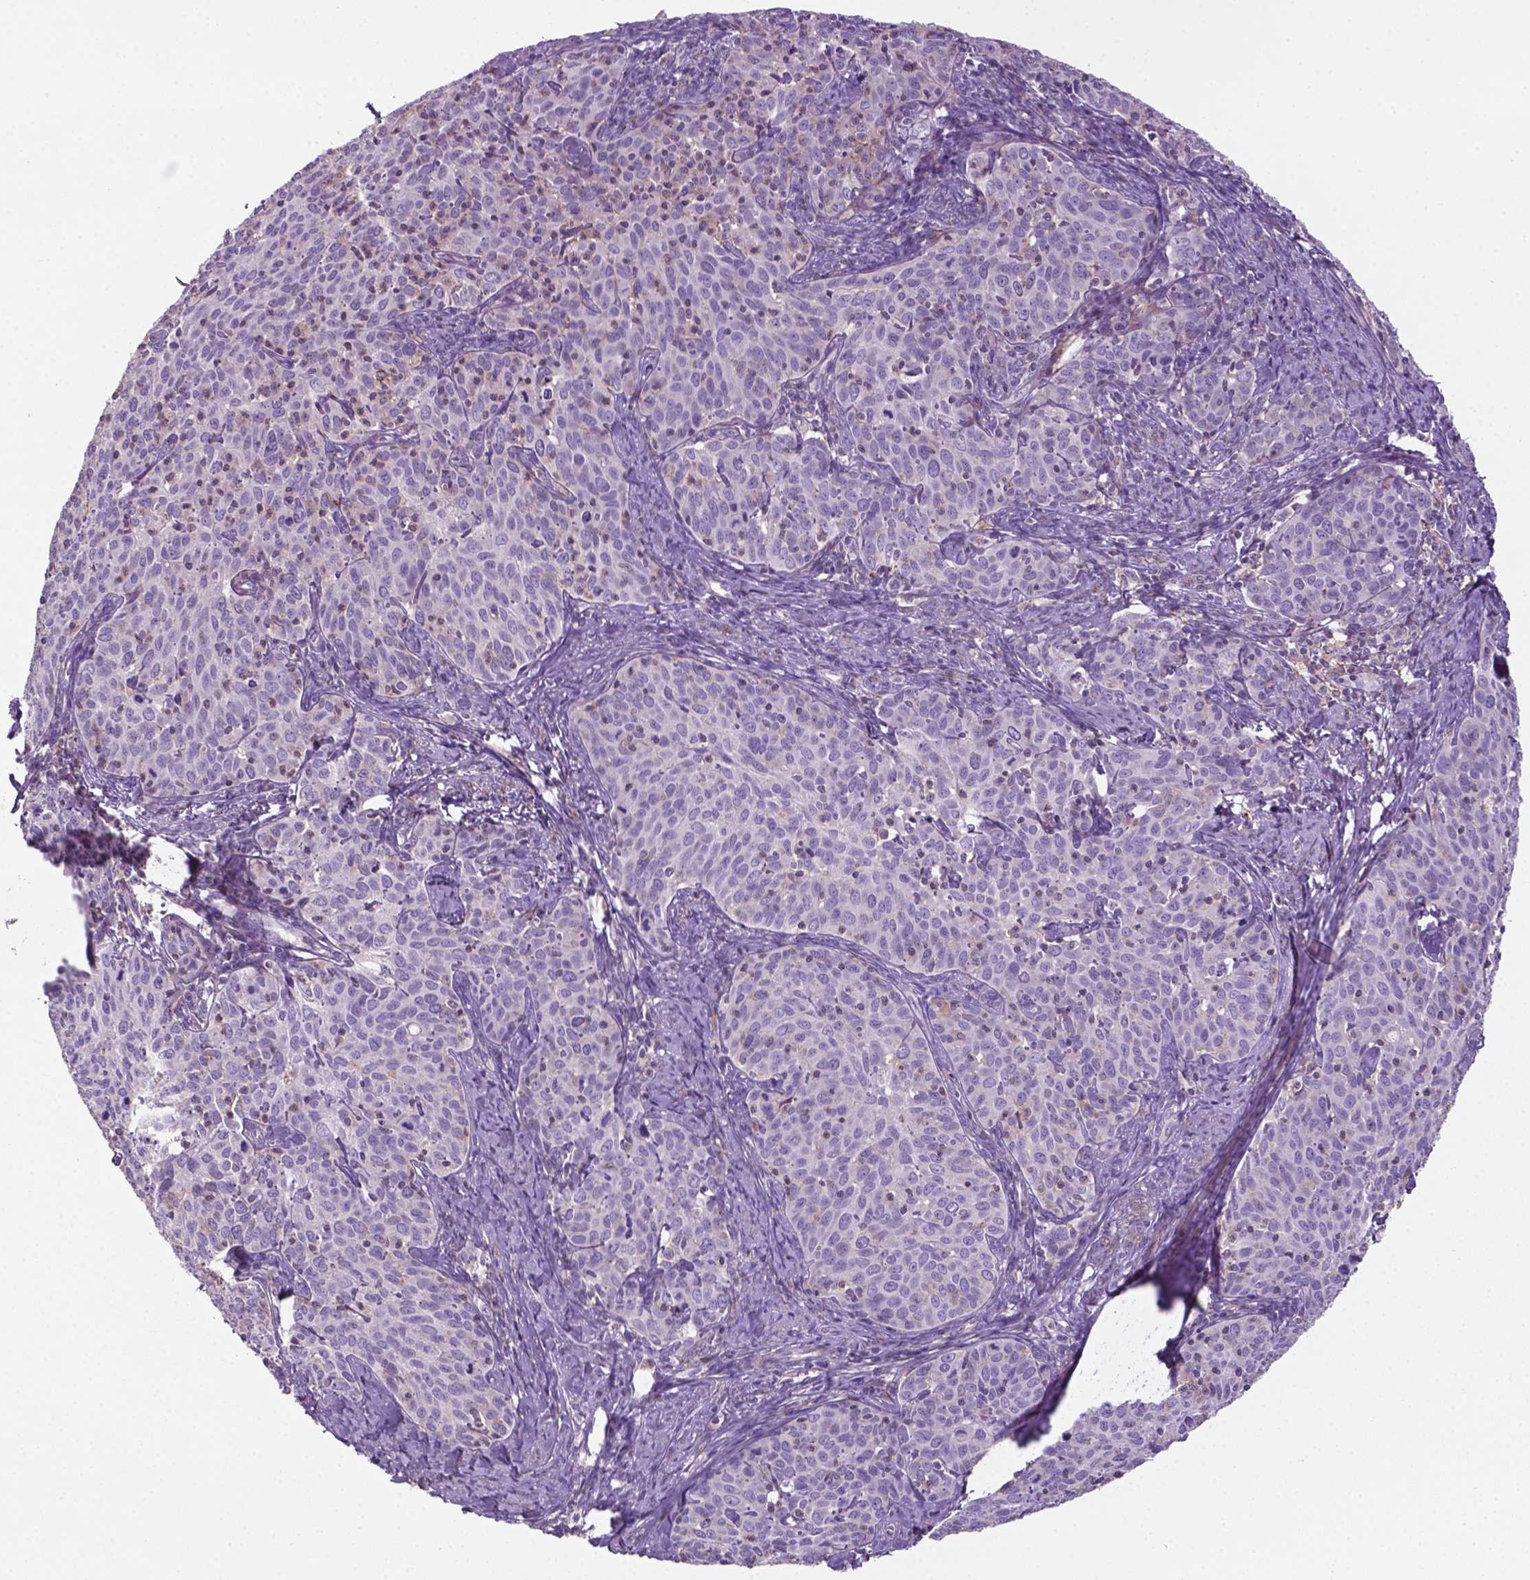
{"staining": {"intensity": "negative", "quantity": "none", "location": "none"}, "tissue": "cervical cancer", "cell_type": "Tumor cells", "image_type": "cancer", "snomed": [{"axis": "morphology", "description": "Squamous cell carcinoma, NOS"}, {"axis": "topography", "description": "Cervix"}], "caption": "This photomicrograph is of cervical squamous cell carcinoma stained with immunohistochemistry (IHC) to label a protein in brown with the nuclei are counter-stained blue. There is no positivity in tumor cells.", "gene": "BMP4", "patient": {"sex": "female", "age": 62}}